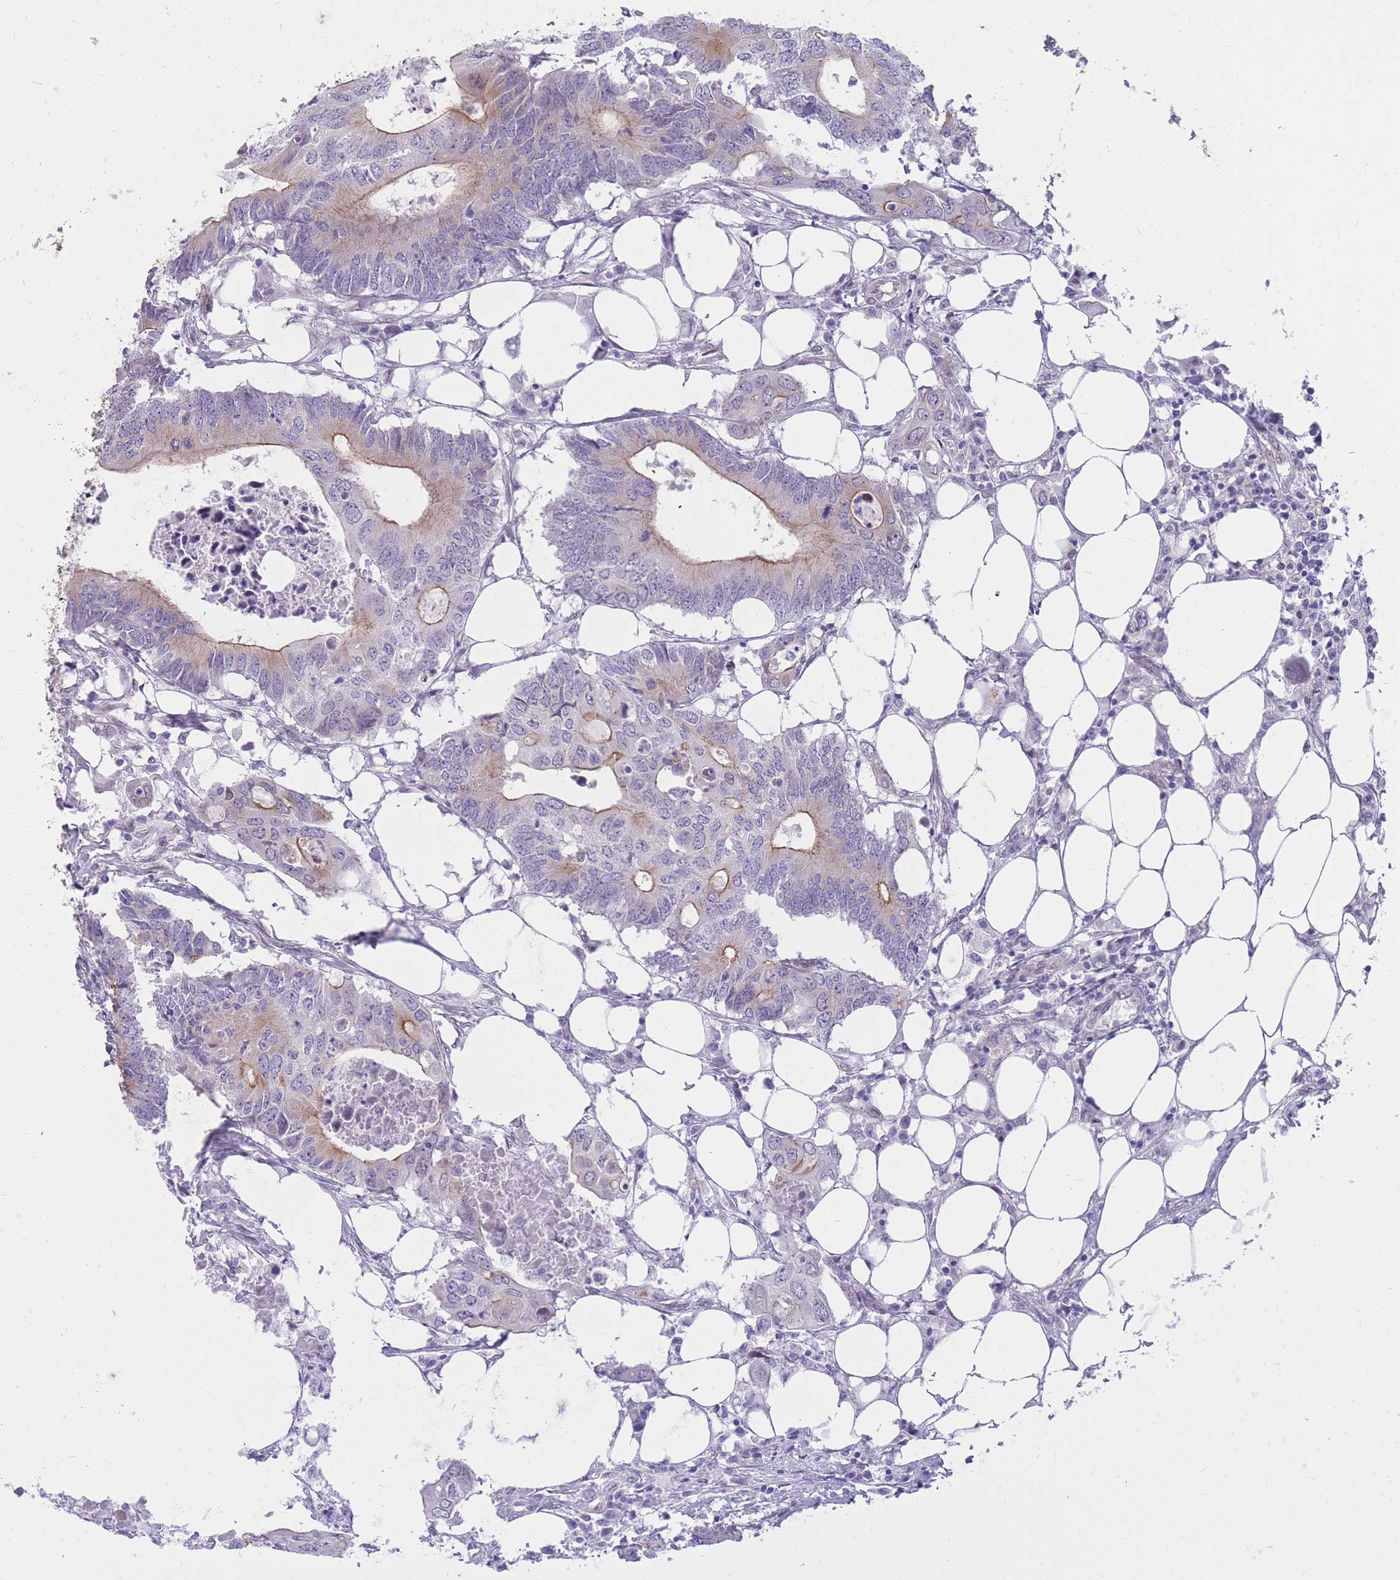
{"staining": {"intensity": "strong", "quantity": "<25%", "location": "cytoplasmic/membranous"}, "tissue": "colorectal cancer", "cell_type": "Tumor cells", "image_type": "cancer", "snomed": [{"axis": "morphology", "description": "Adenocarcinoma, NOS"}, {"axis": "topography", "description": "Colon"}], "caption": "Immunohistochemical staining of colorectal adenocarcinoma displays medium levels of strong cytoplasmic/membranous protein staining in approximately <25% of tumor cells. (DAB IHC with brightfield microscopy, high magnification).", "gene": "HOOK2", "patient": {"sex": "male", "age": 71}}